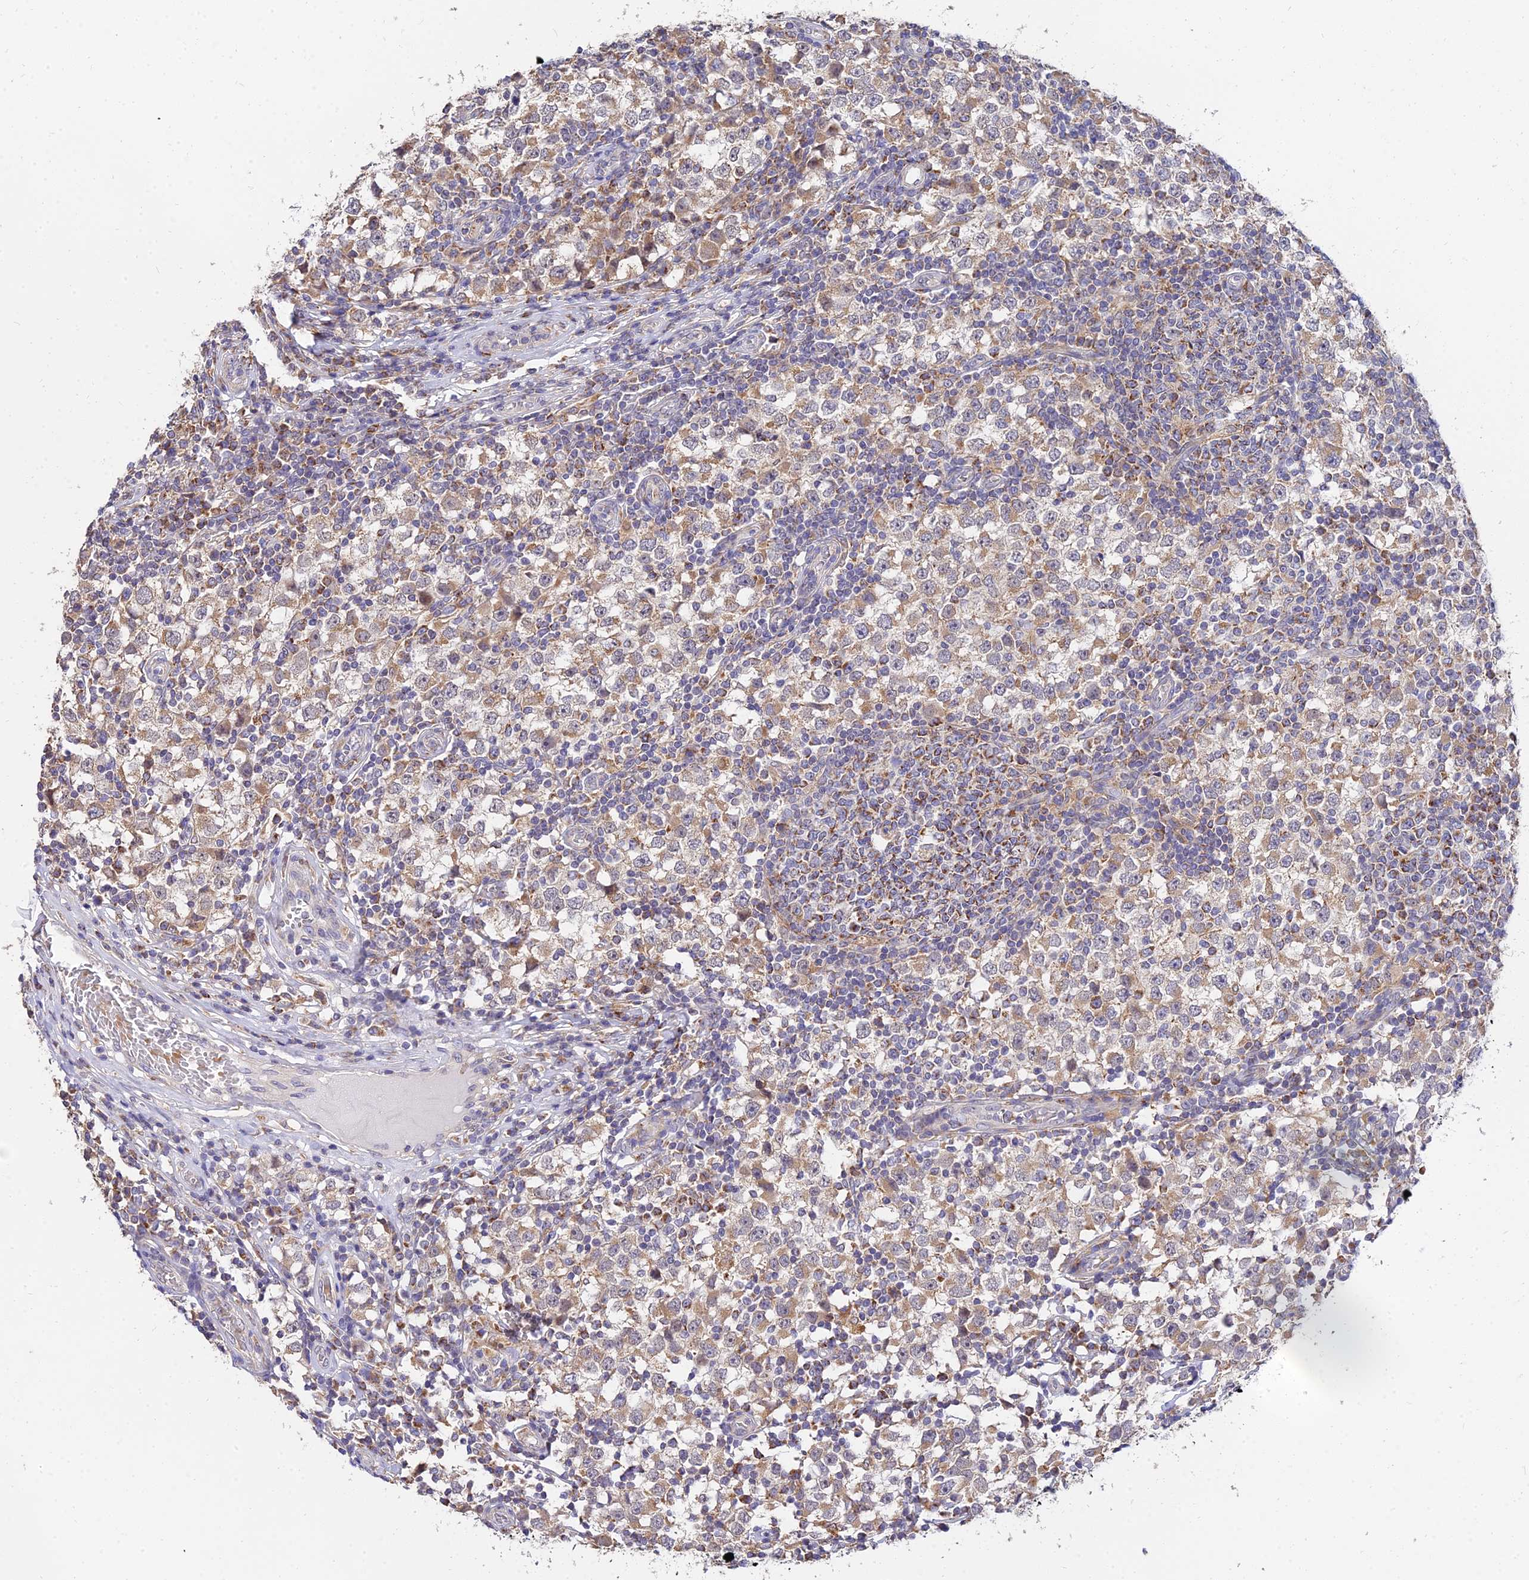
{"staining": {"intensity": "moderate", "quantity": ">75%", "location": "cytoplasmic/membranous"}, "tissue": "testis cancer", "cell_type": "Tumor cells", "image_type": "cancer", "snomed": [{"axis": "morphology", "description": "Seminoma, NOS"}, {"axis": "topography", "description": "Testis"}], "caption": "Immunohistochemistry (IHC) image of human testis seminoma stained for a protein (brown), which exhibits medium levels of moderate cytoplasmic/membranous positivity in approximately >75% of tumor cells.", "gene": "ARL8B", "patient": {"sex": "male", "age": 65}}